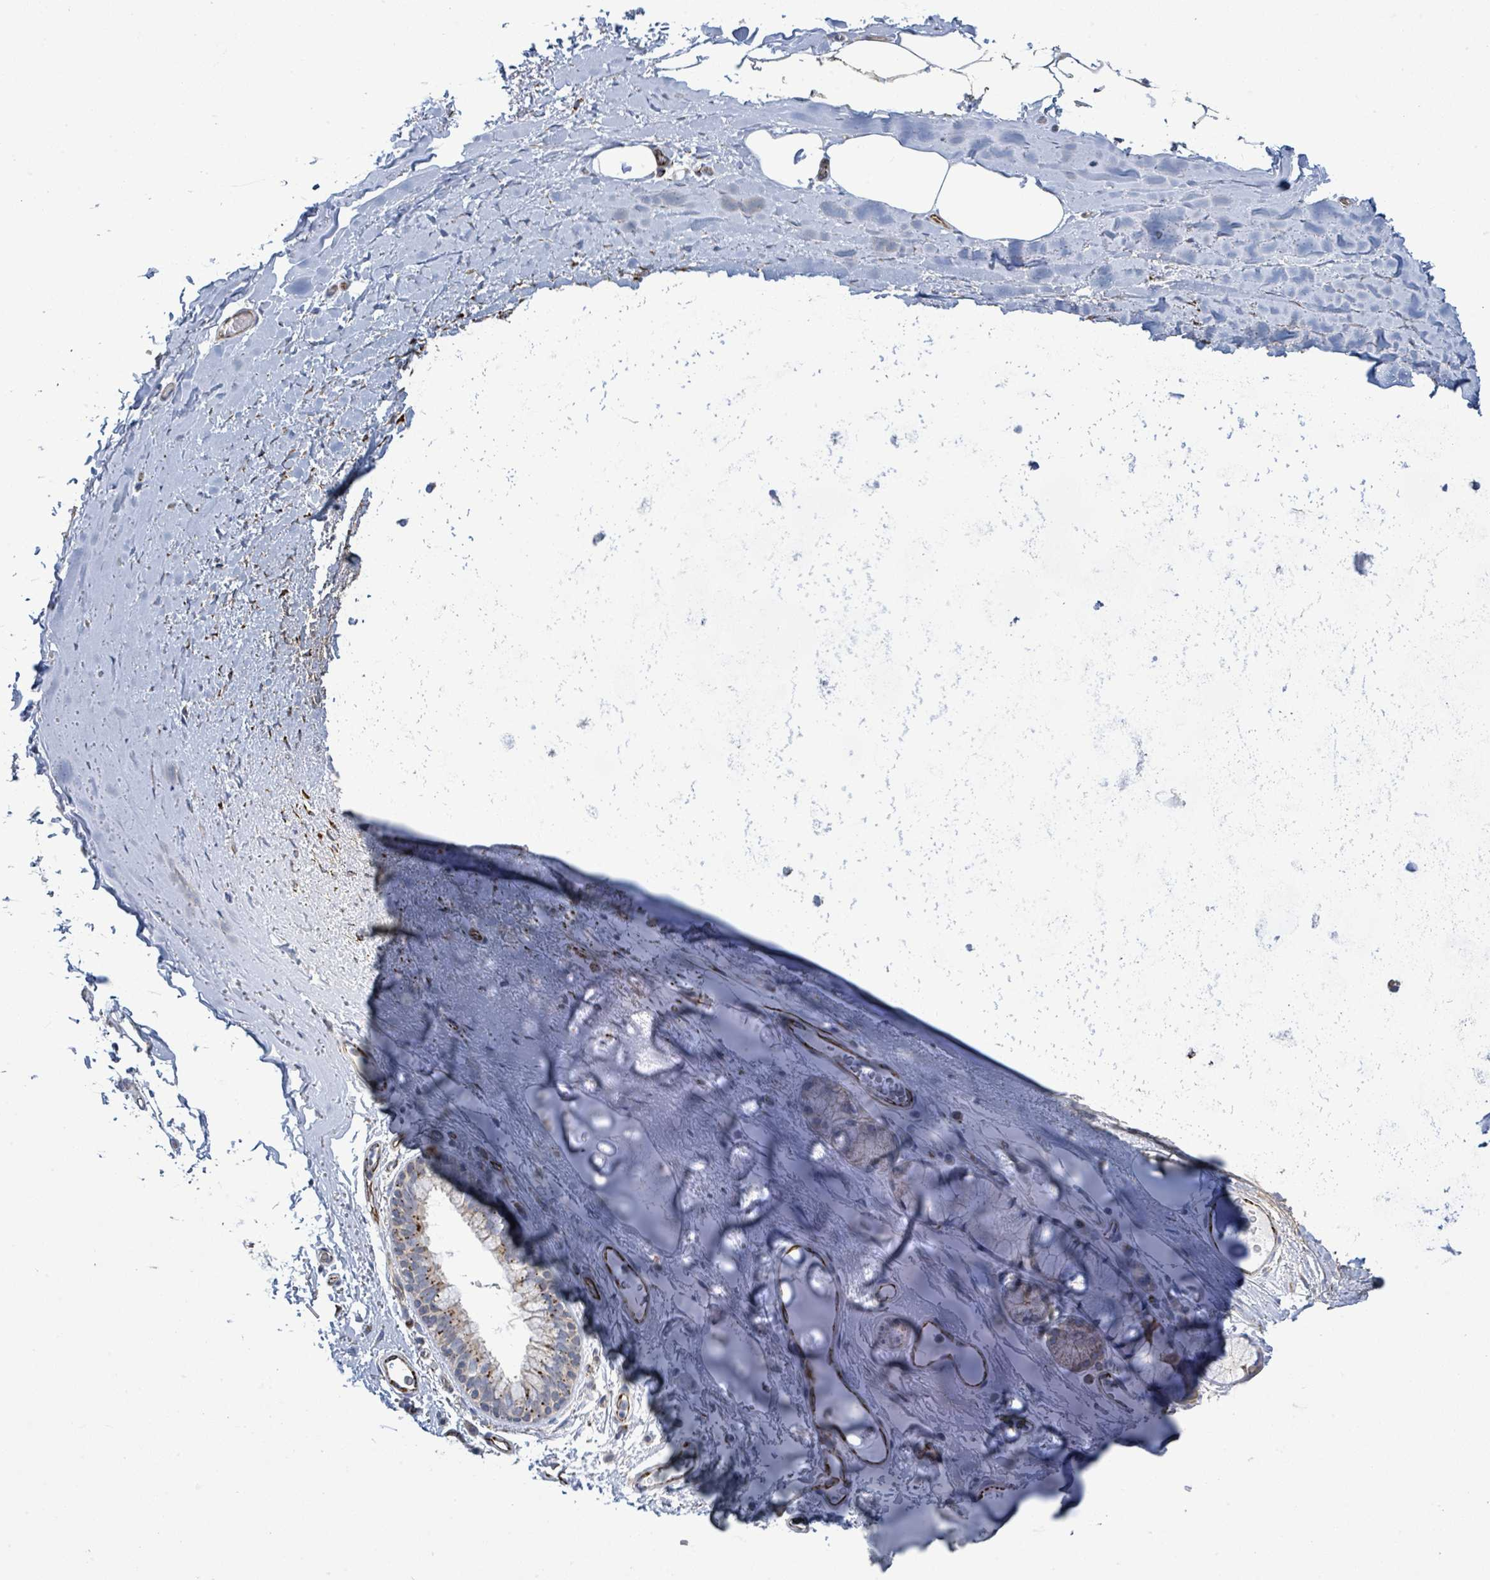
{"staining": {"intensity": "negative", "quantity": "none", "location": "none"}, "tissue": "adipose tissue", "cell_type": "Adipocytes", "image_type": "normal", "snomed": [{"axis": "morphology", "description": "Normal tissue, NOS"}, {"axis": "topography", "description": "Cartilage tissue"}, {"axis": "topography", "description": "Bronchus"}], "caption": "An IHC micrograph of normal adipose tissue is shown. There is no staining in adipocytes of adipose tissue. (Immunohistochemistry (ihc), brightfield microscopy, high magnification).", "gene": "ALG12", "patient": {"sex": "female", "age": 72}}